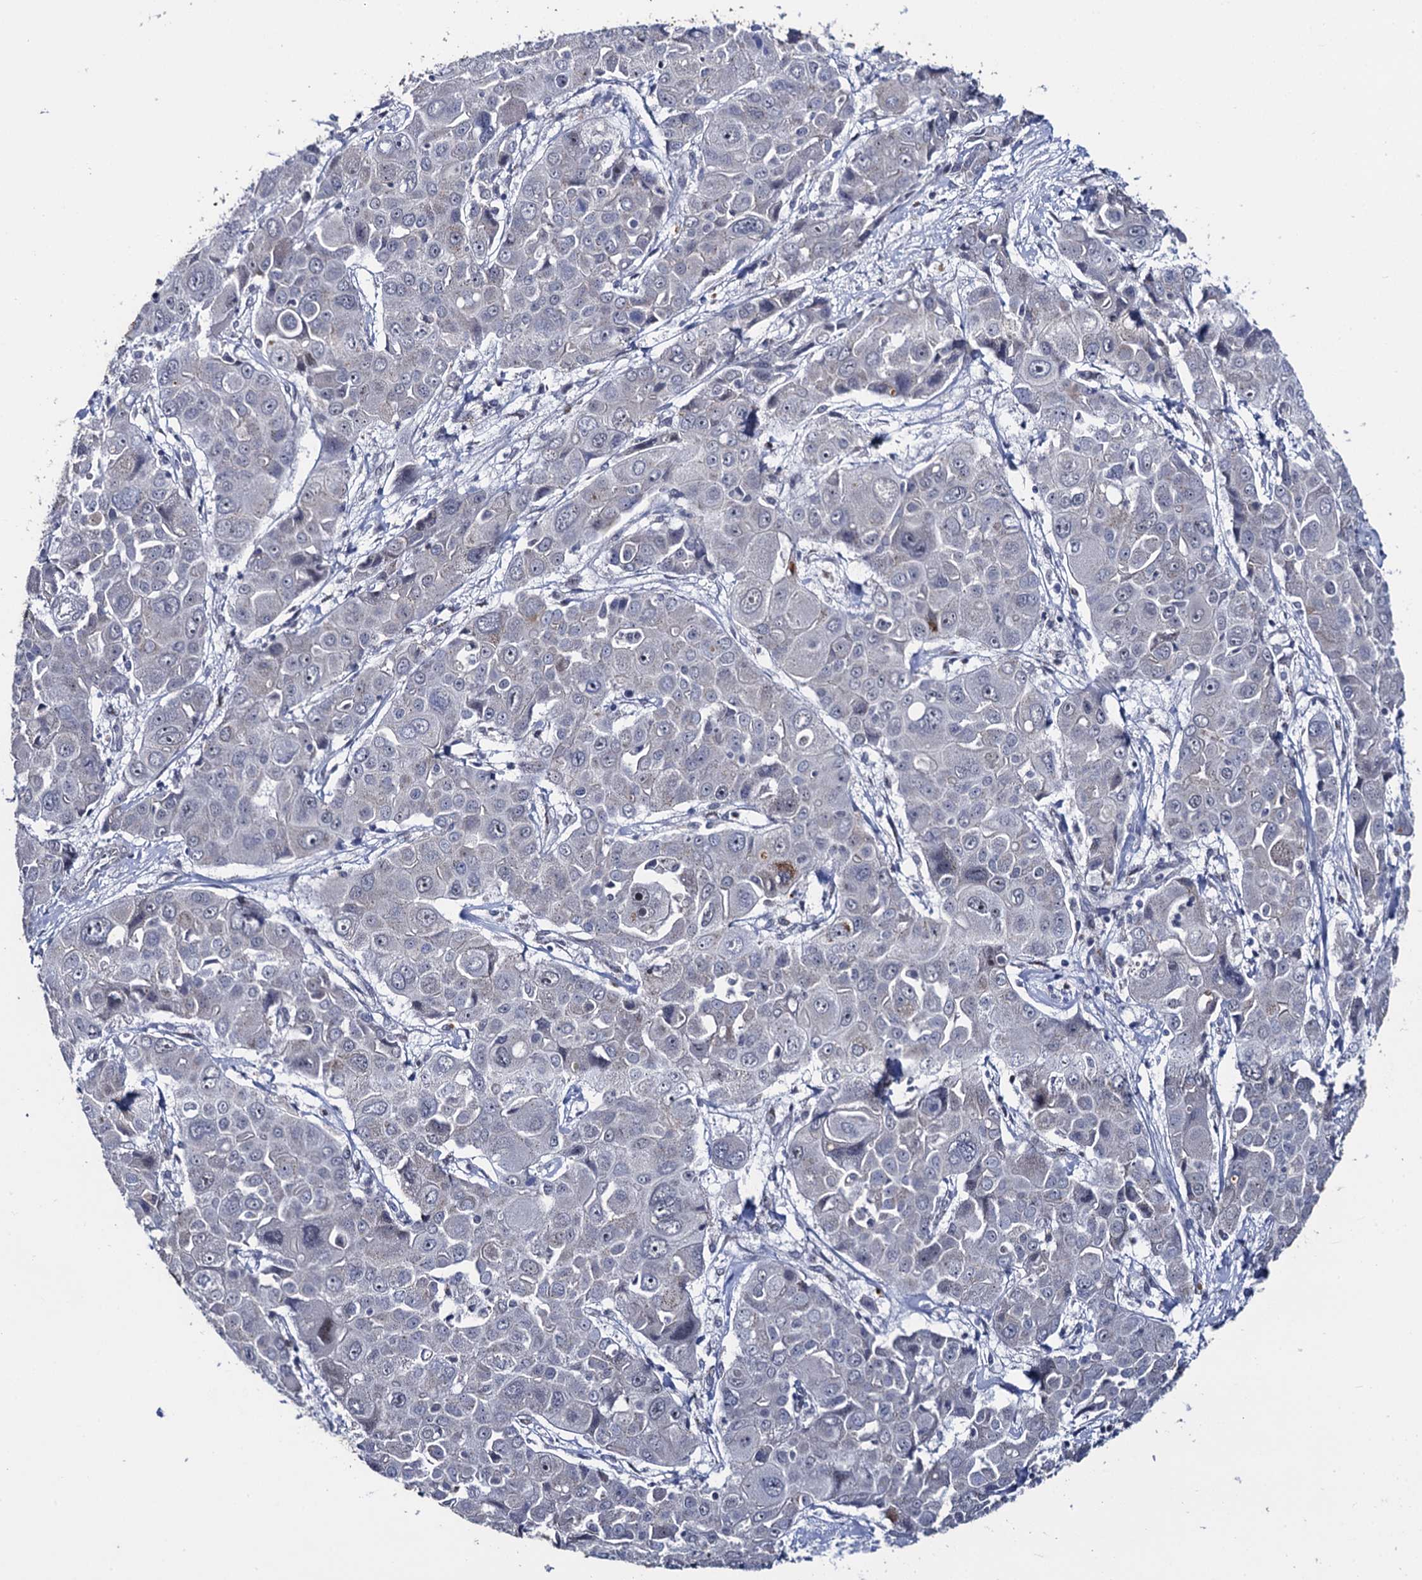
{"staining": {"intensity": "negative", "quantity": "none", "location": "none"}, "tissue": "liver cancer", "cell_type": "Tumor cells", "image_type": "cancer", "snomed": [{"axis": "morphology", "description": "Cholangiocarcinoma"}, {"axis": "topography", "description": "Liver"}], "caption": "Tumor cells are negative for brown protein staining in cholangiocarcinoma (liver).", "gene": "THAP2", "patient": {"sex": "male", "age": 67}}